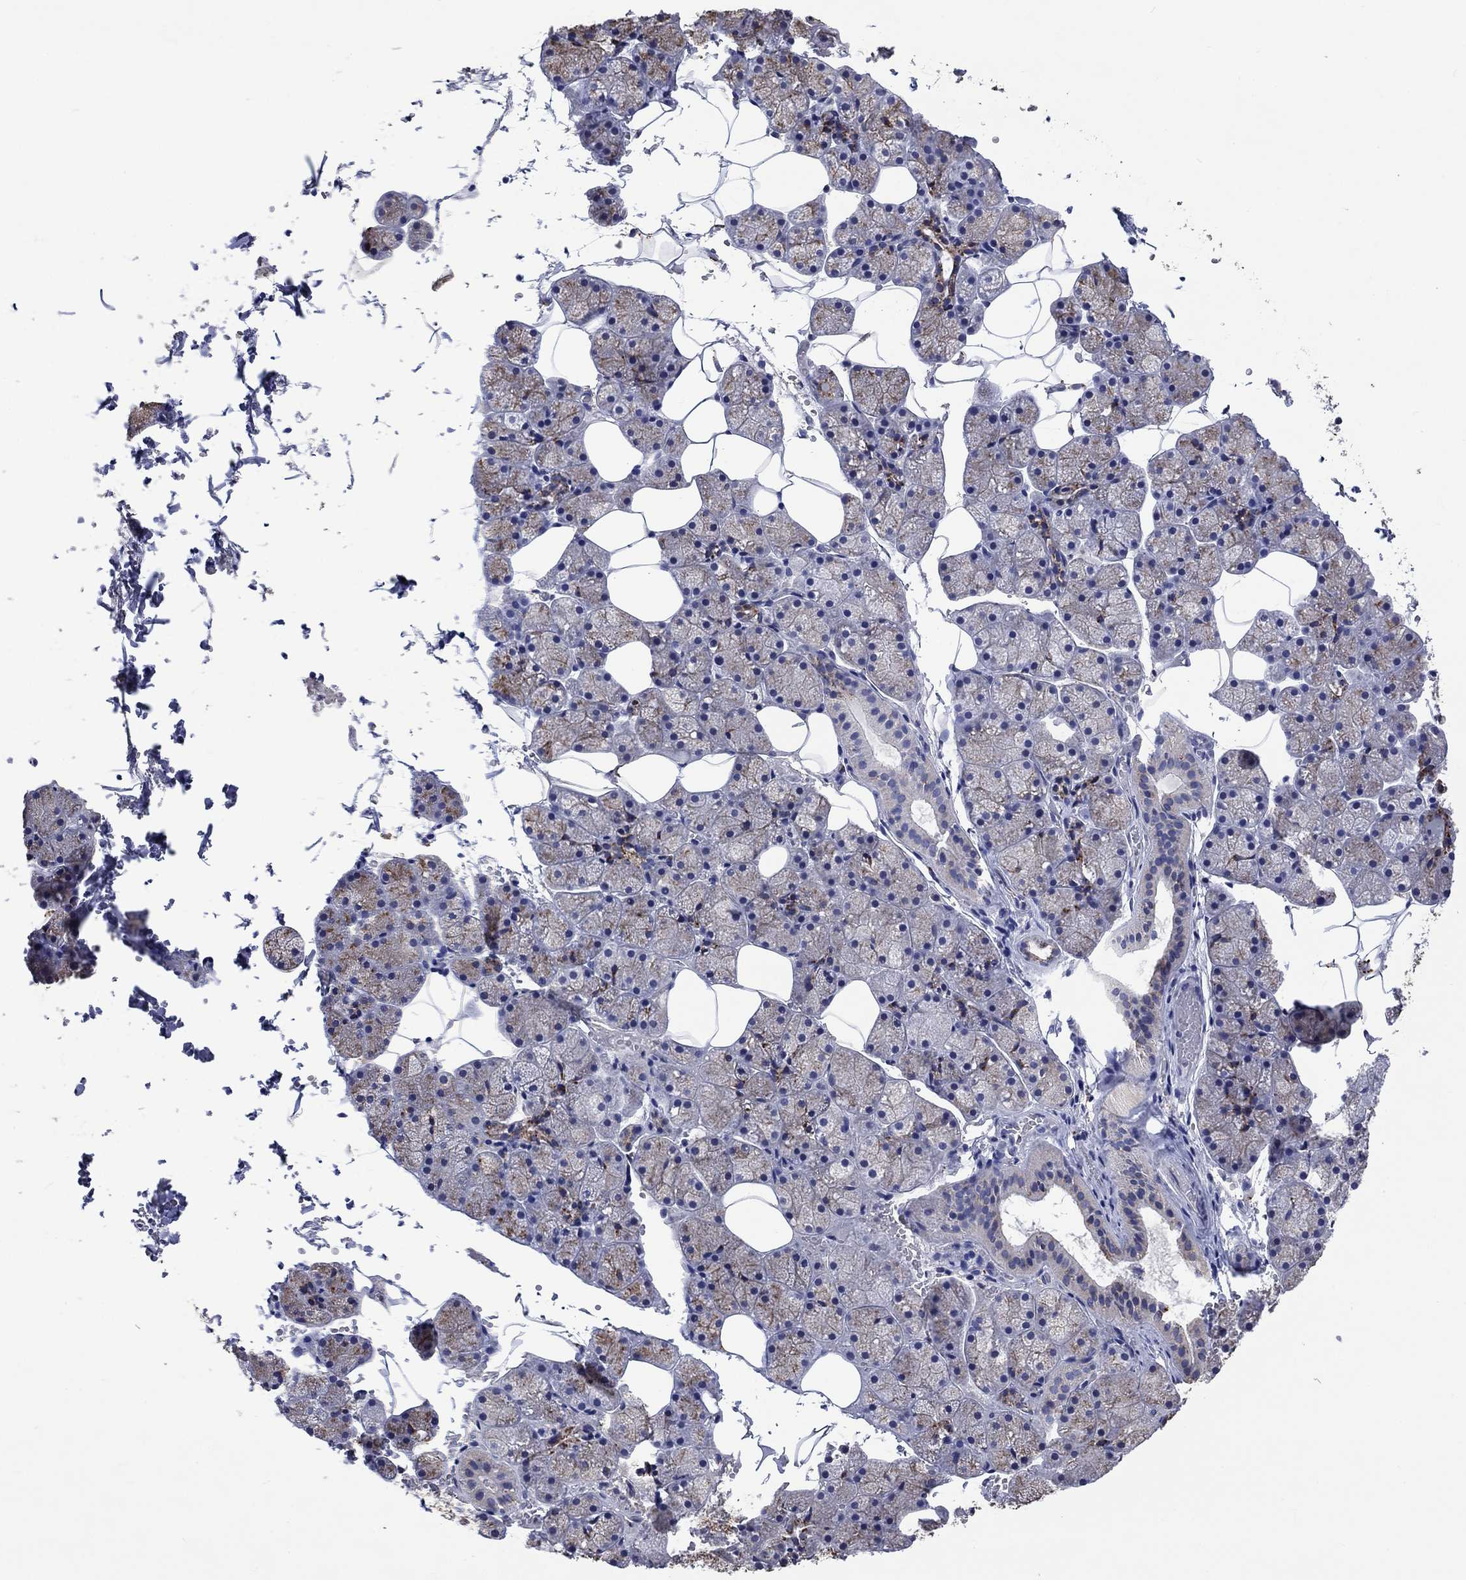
{"staining": {"intensity": "strong", "quantity": "<25%", "location": "cytoplasmic/membranous"}, "tissue": "salivary gland", "cell_type": "Glandular cells", "image_type": "normal", "snomed": [{"axis": "morphology", "description": "Normal tissue, NOS"}, {"axis": "topography", "description": "Salivary gland"}], "caption": "This image shows IHC staining of unremarkable salivary gland, with medium strong cytoplasmic/membranous expression in approximately <25% of glandular cells.", "gene": "CTSB", "patient": {"sex": "male", "age": 38}}